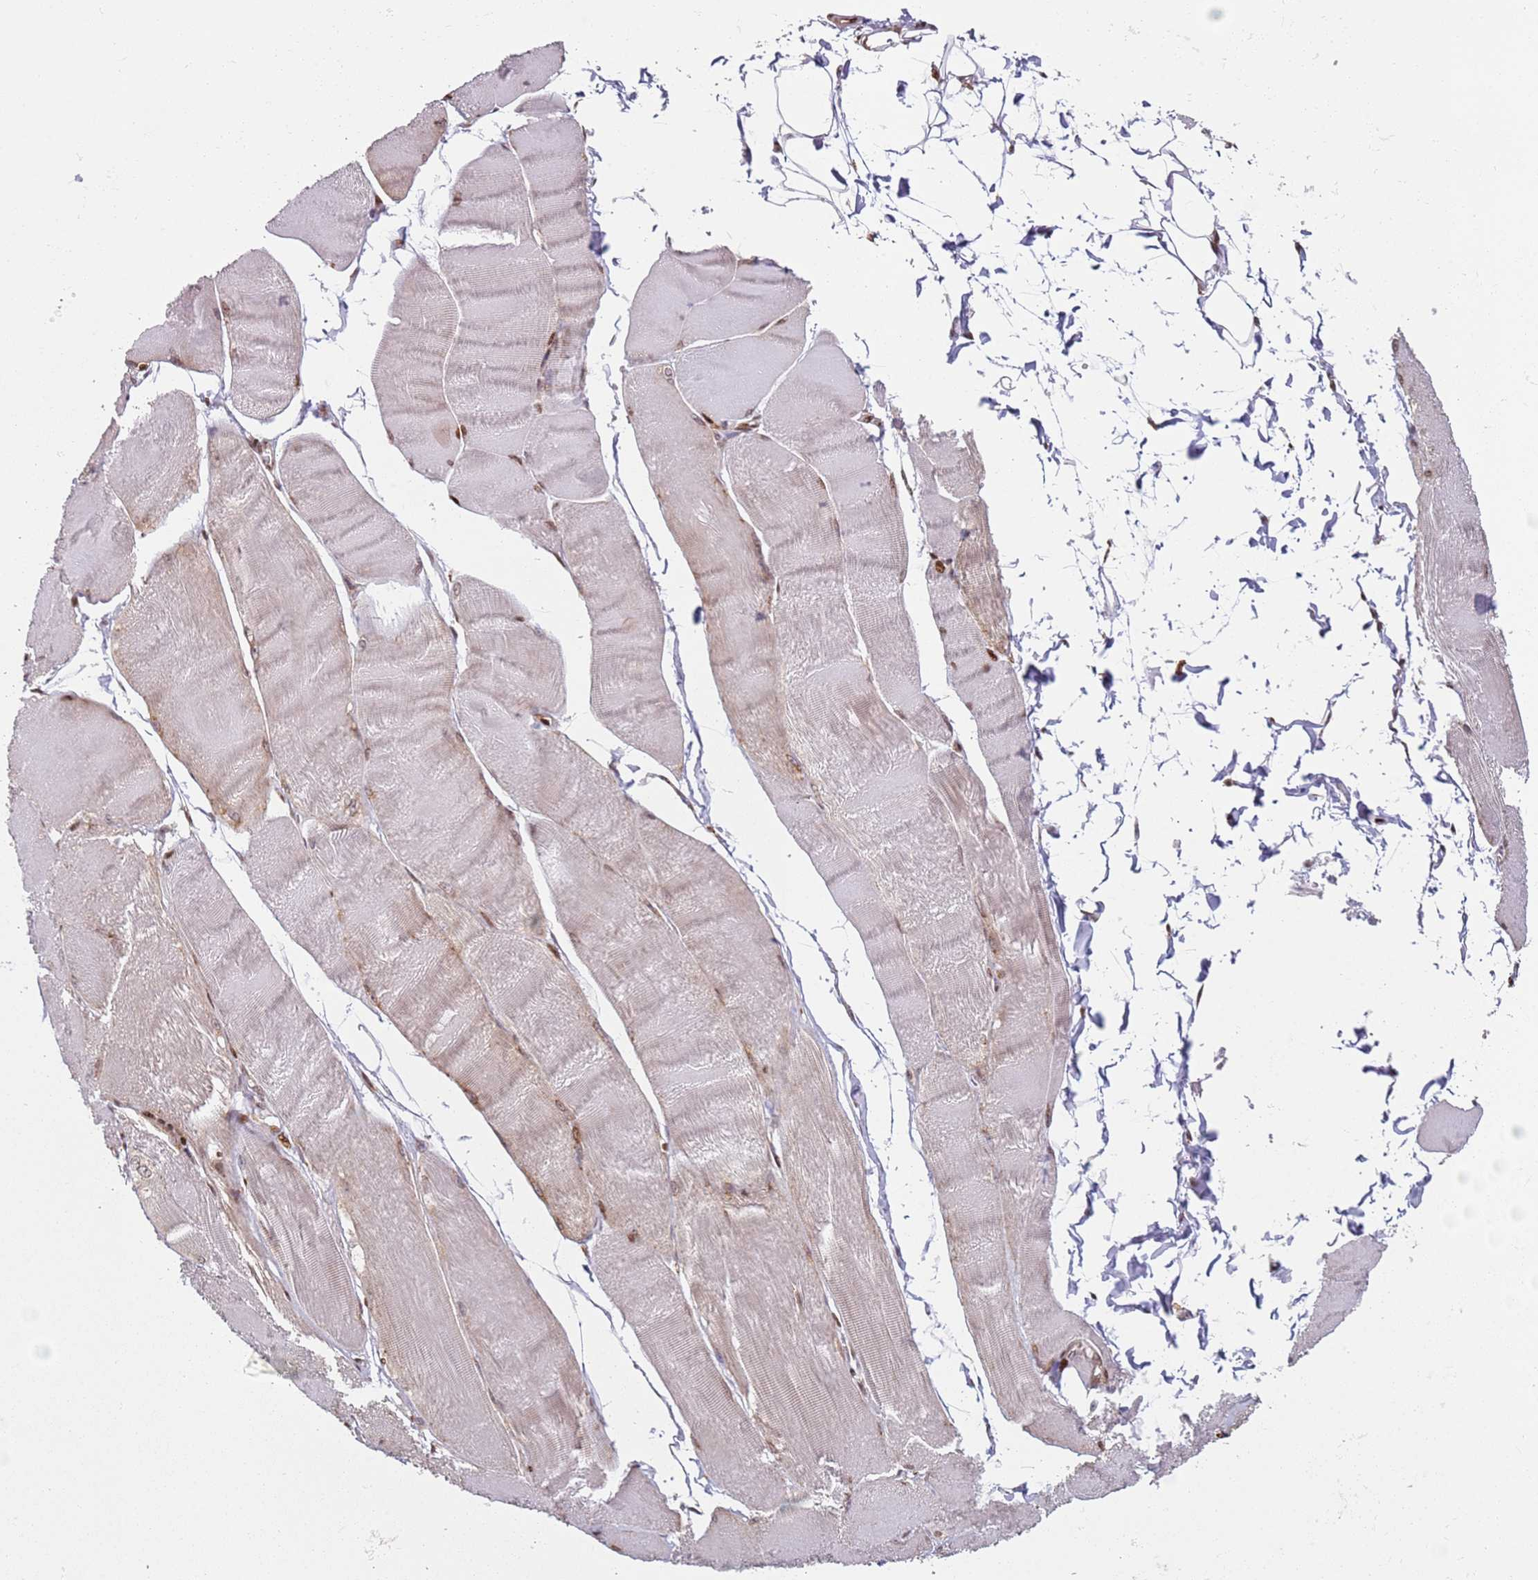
{"staining": {"intensity": "moderate", "quantity": "25%-75%", "location": "cytoplasmic/membranous,nuclear"}, "tissue": "skeletal muscle", "cell_type": "Myocytes", "image_type": "normal", "snomed": [{"axis": "morphology", "description": "Normal tissue, NOS"}, {"axis": "morphology", "description": "Basal cell carcinoma"}, {"axis": "topography", "description": "Skeletal muscle"}], "caption": "A histopathology image of skeletal muscle stained for a protein demonstrates moderate cytoplasmic/membranous,nuclear brown staining in myocytes.", "gene": "HNRNPLL", "patient": {"sex": "female", "age": 64}}